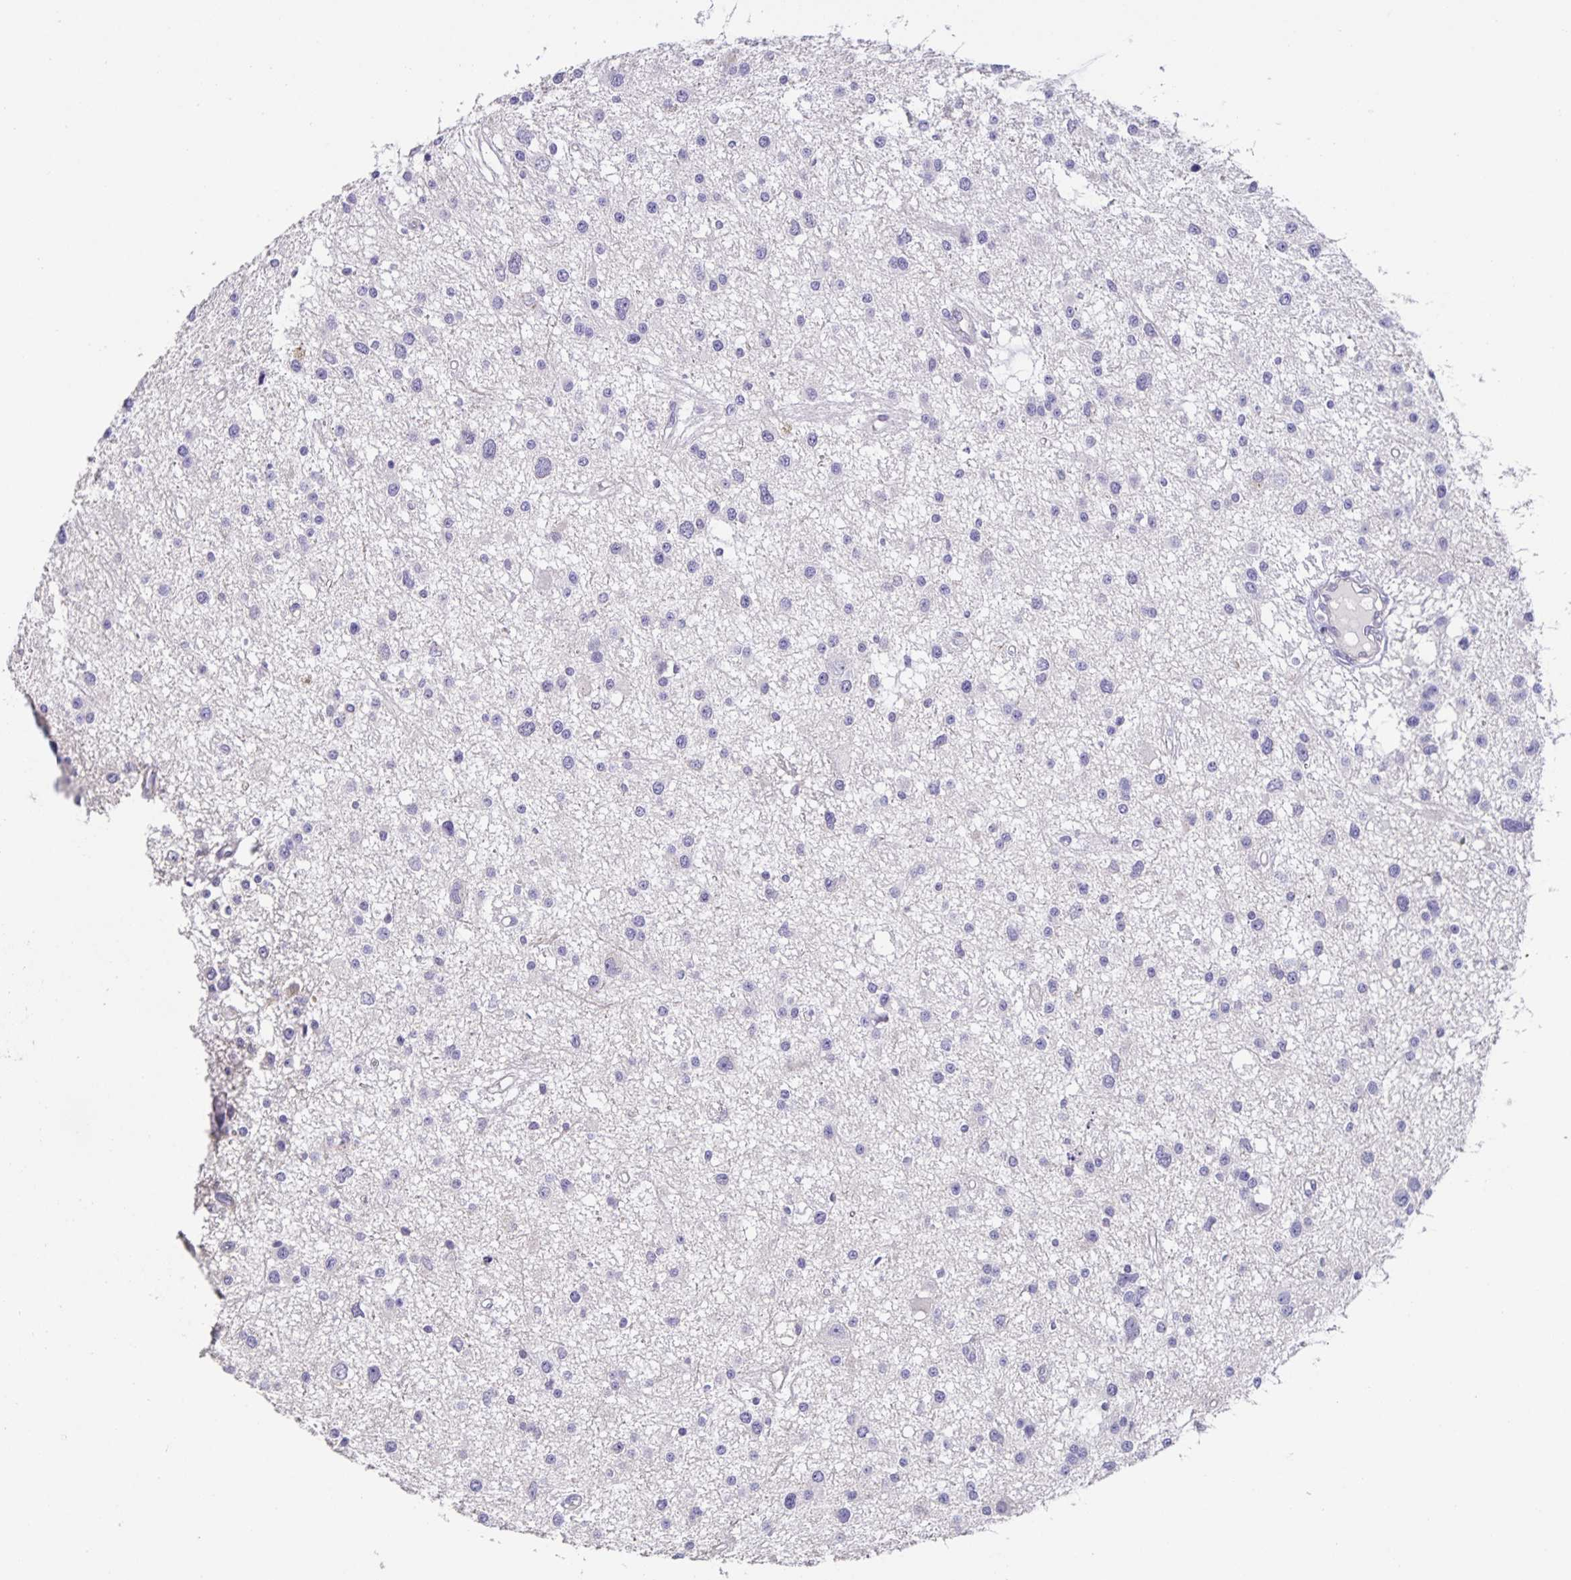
{"staining": {"intensity": "negative", "quantity": "none", "location": "none"}, "tissue": "glioma", "cell_type": "Tumor cells", "image_type": "cancer", "snomed": [{"axis": "morphology", "description": "Glioma, malignant, High grade"}, {"axis": "topography", "description": "Brain"}], "caption": "Tumor cells show no significant protein staining in glioma. (DAB IHC with hematoxylin counter stain).", "gene": "PRR36", "patient": {"sex": "male", "age": 54}}